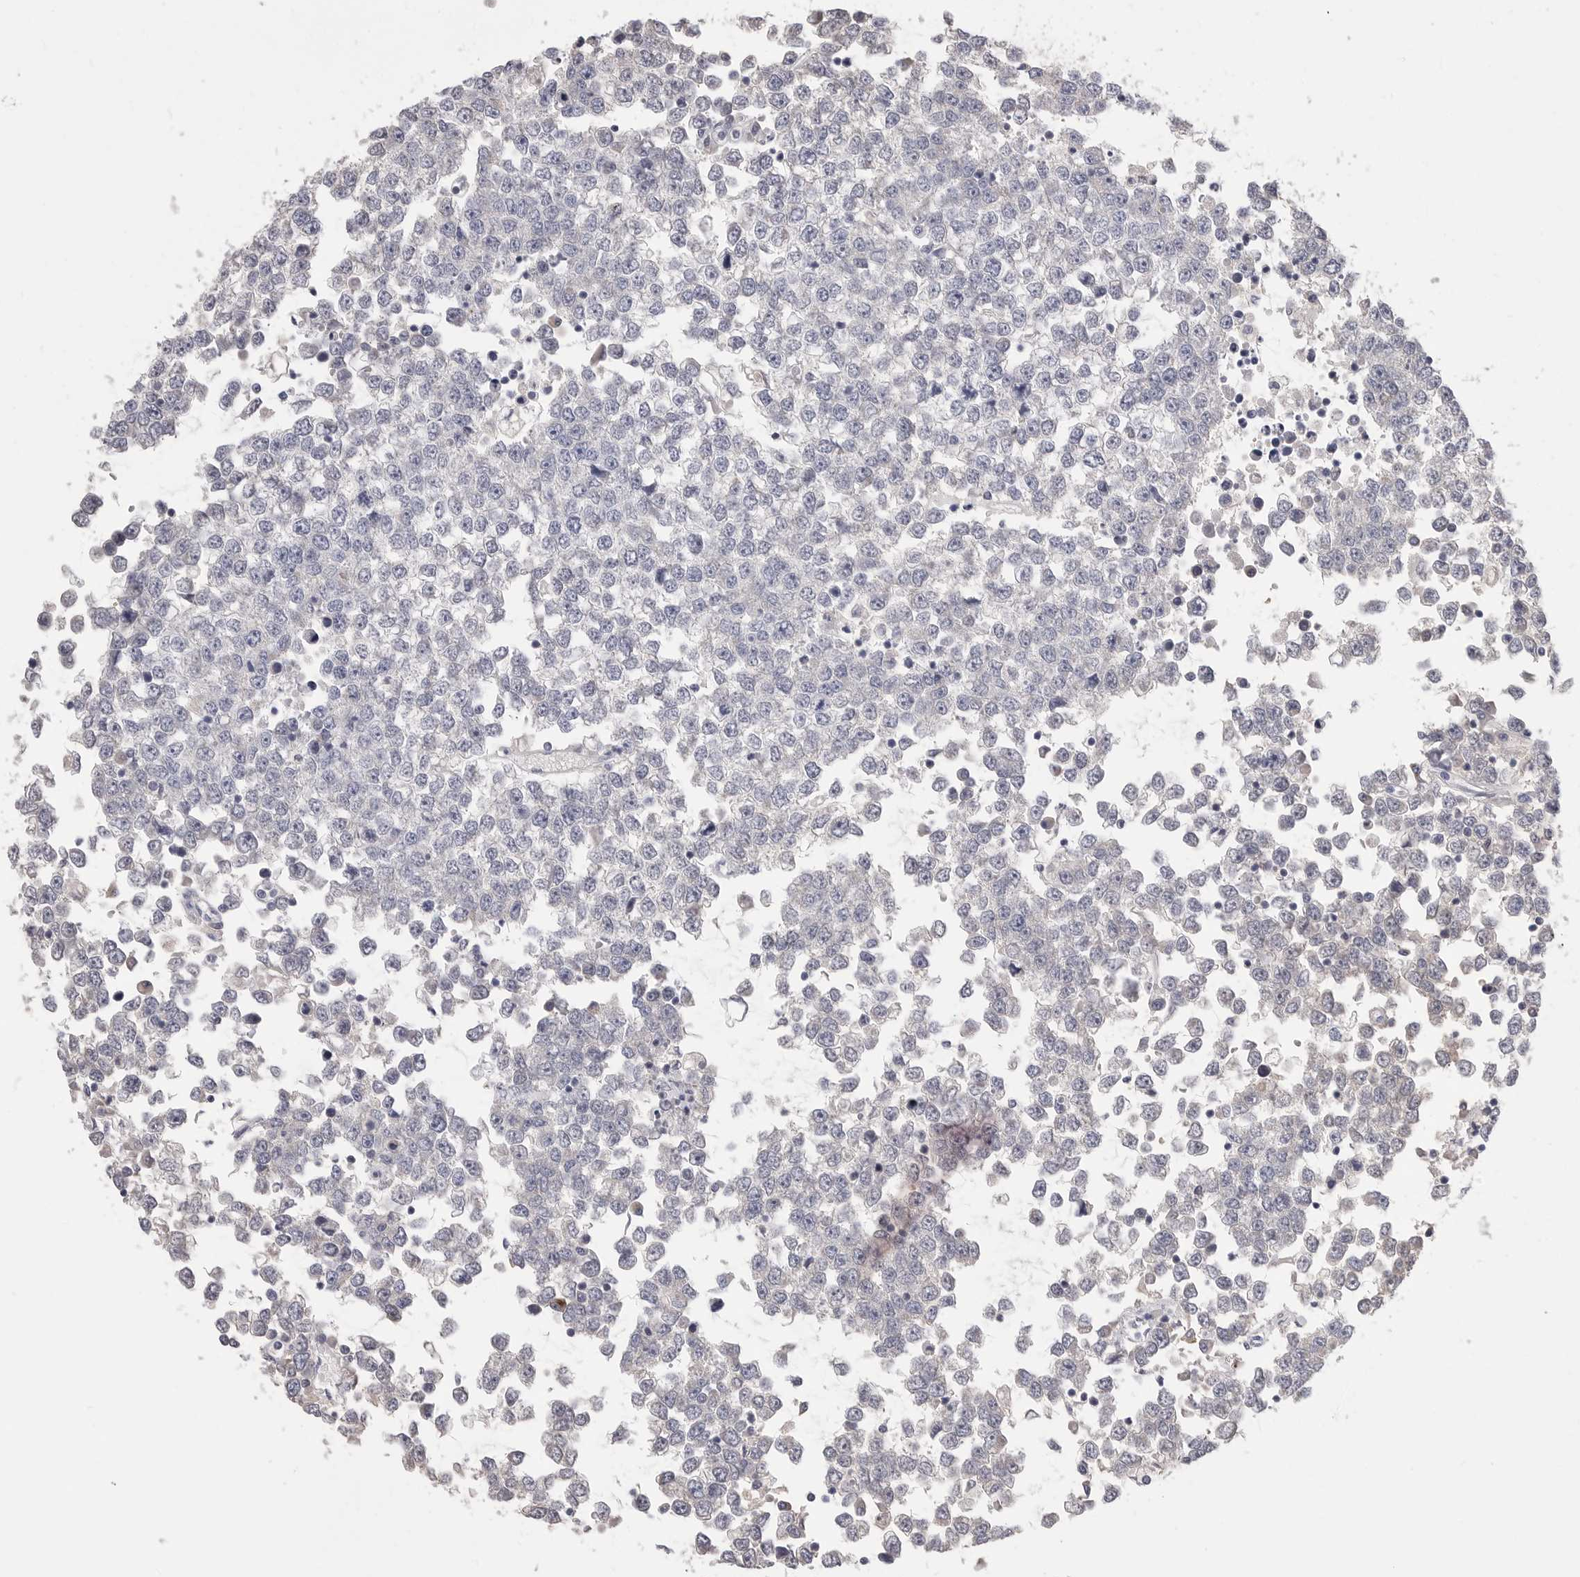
{"staining": {"intensity": "negative", "quantity": "none", "location": "none"}, "tissue": "testis cancer", "cell_type": "Tumor cells", "image_type": "cancer", "snomed": [{"axis": "morphology", "description": "Seminoma, NOS"}, {"axis": "topography", "description": "Testis"}], "caption": "Testis cancer (seminoma) was stained to show a protein in brown. There is no significant staining in tumor cells.", "gene": "SDC3", "patient": {"sex": "male", "age": 65}}